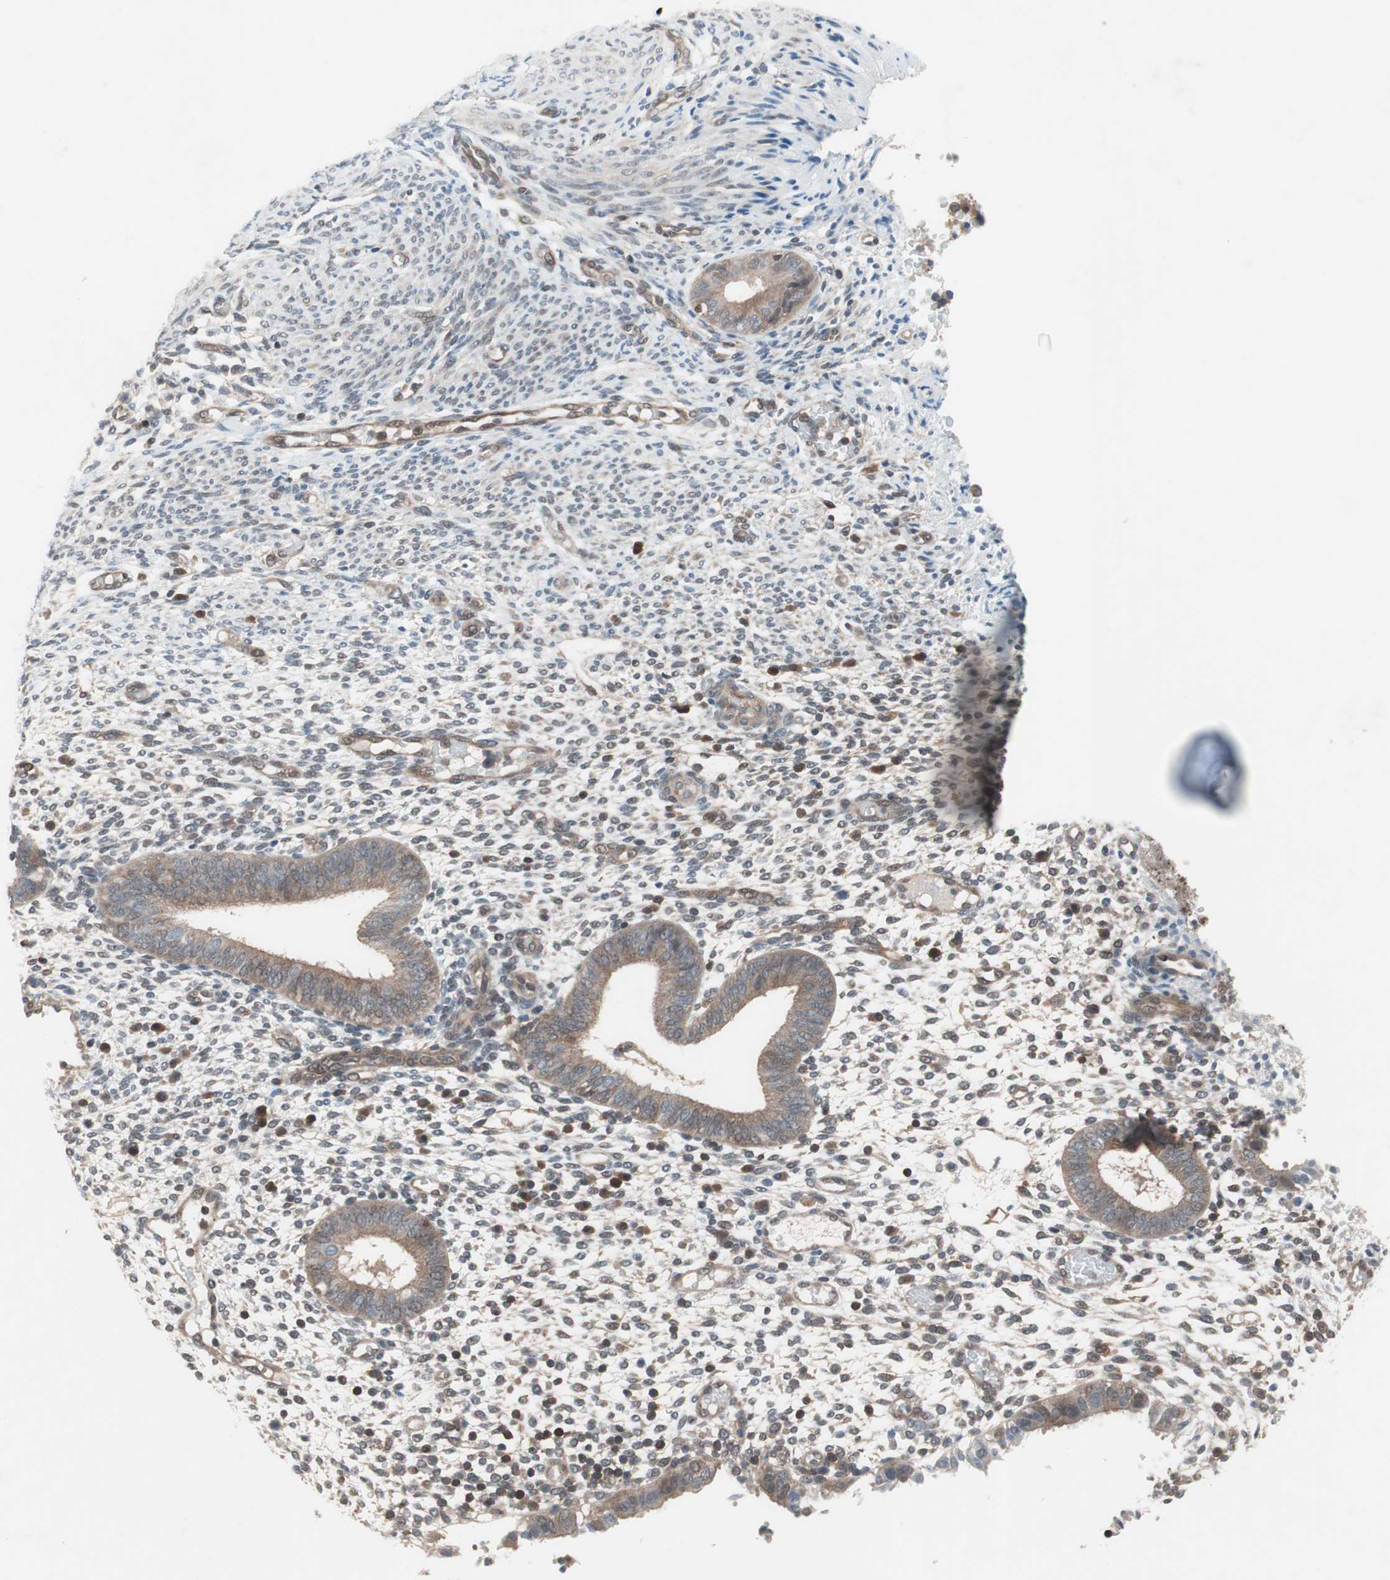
{"staining": {"intensity": "moderate", "quantity": "<25%", "location": "nuclear"}, "tissue": "endometrium", "cell_type": "Cells in endometrial stroma", "image_type": "normal", "snomed": [{"axis": "morphology", "description": "Normal tissue, NOS"}, {"axis": "topography", "description": "Endometrium"}], "caption": "IHC image of unremarkable endometrium stained for a protein (brown), which displays low levels of moderate nuclear staining in about <25% of cells in endometrial stroma.", "gene": "GALT", "patient": {"sex": "female", "age": 35}}